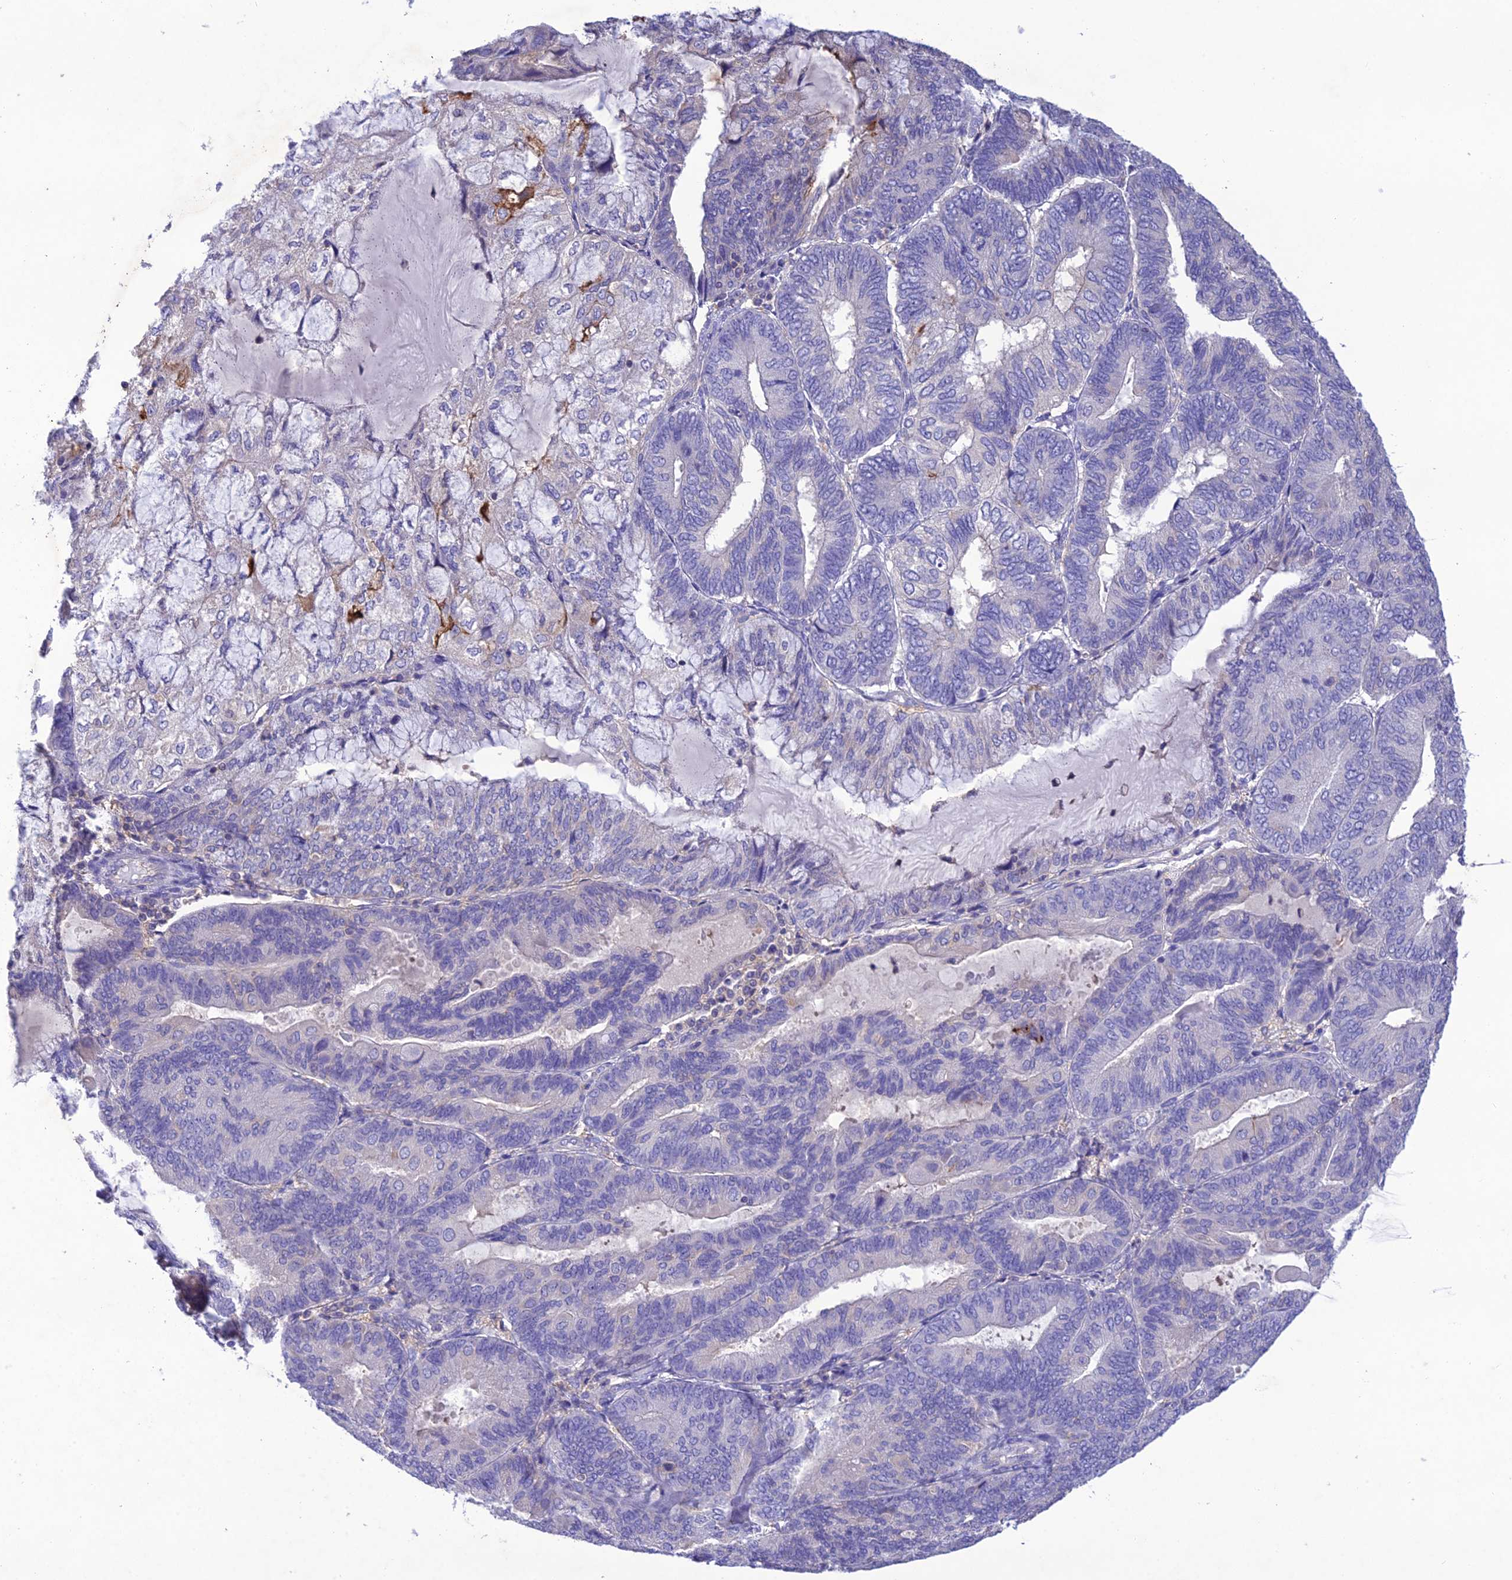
{"staining": {"intensity": "negative", "quantity": "none", "location": "none"}, "tissue": "endometrial cancer", "cell_type": "Tumor cells", "image_type": "cancer", "snomed": [{"axis": "morphology", "description": "Adenocarcinoma, NOS"}, {"axis": "topography", "description": "Endometrium"}], "caption": "The IHC photomicrograph has no significant expression in tumor cells of endometrial cancer tissue.", "gene": "SNX24", "patient": {"sex": "female", "age": 81}}